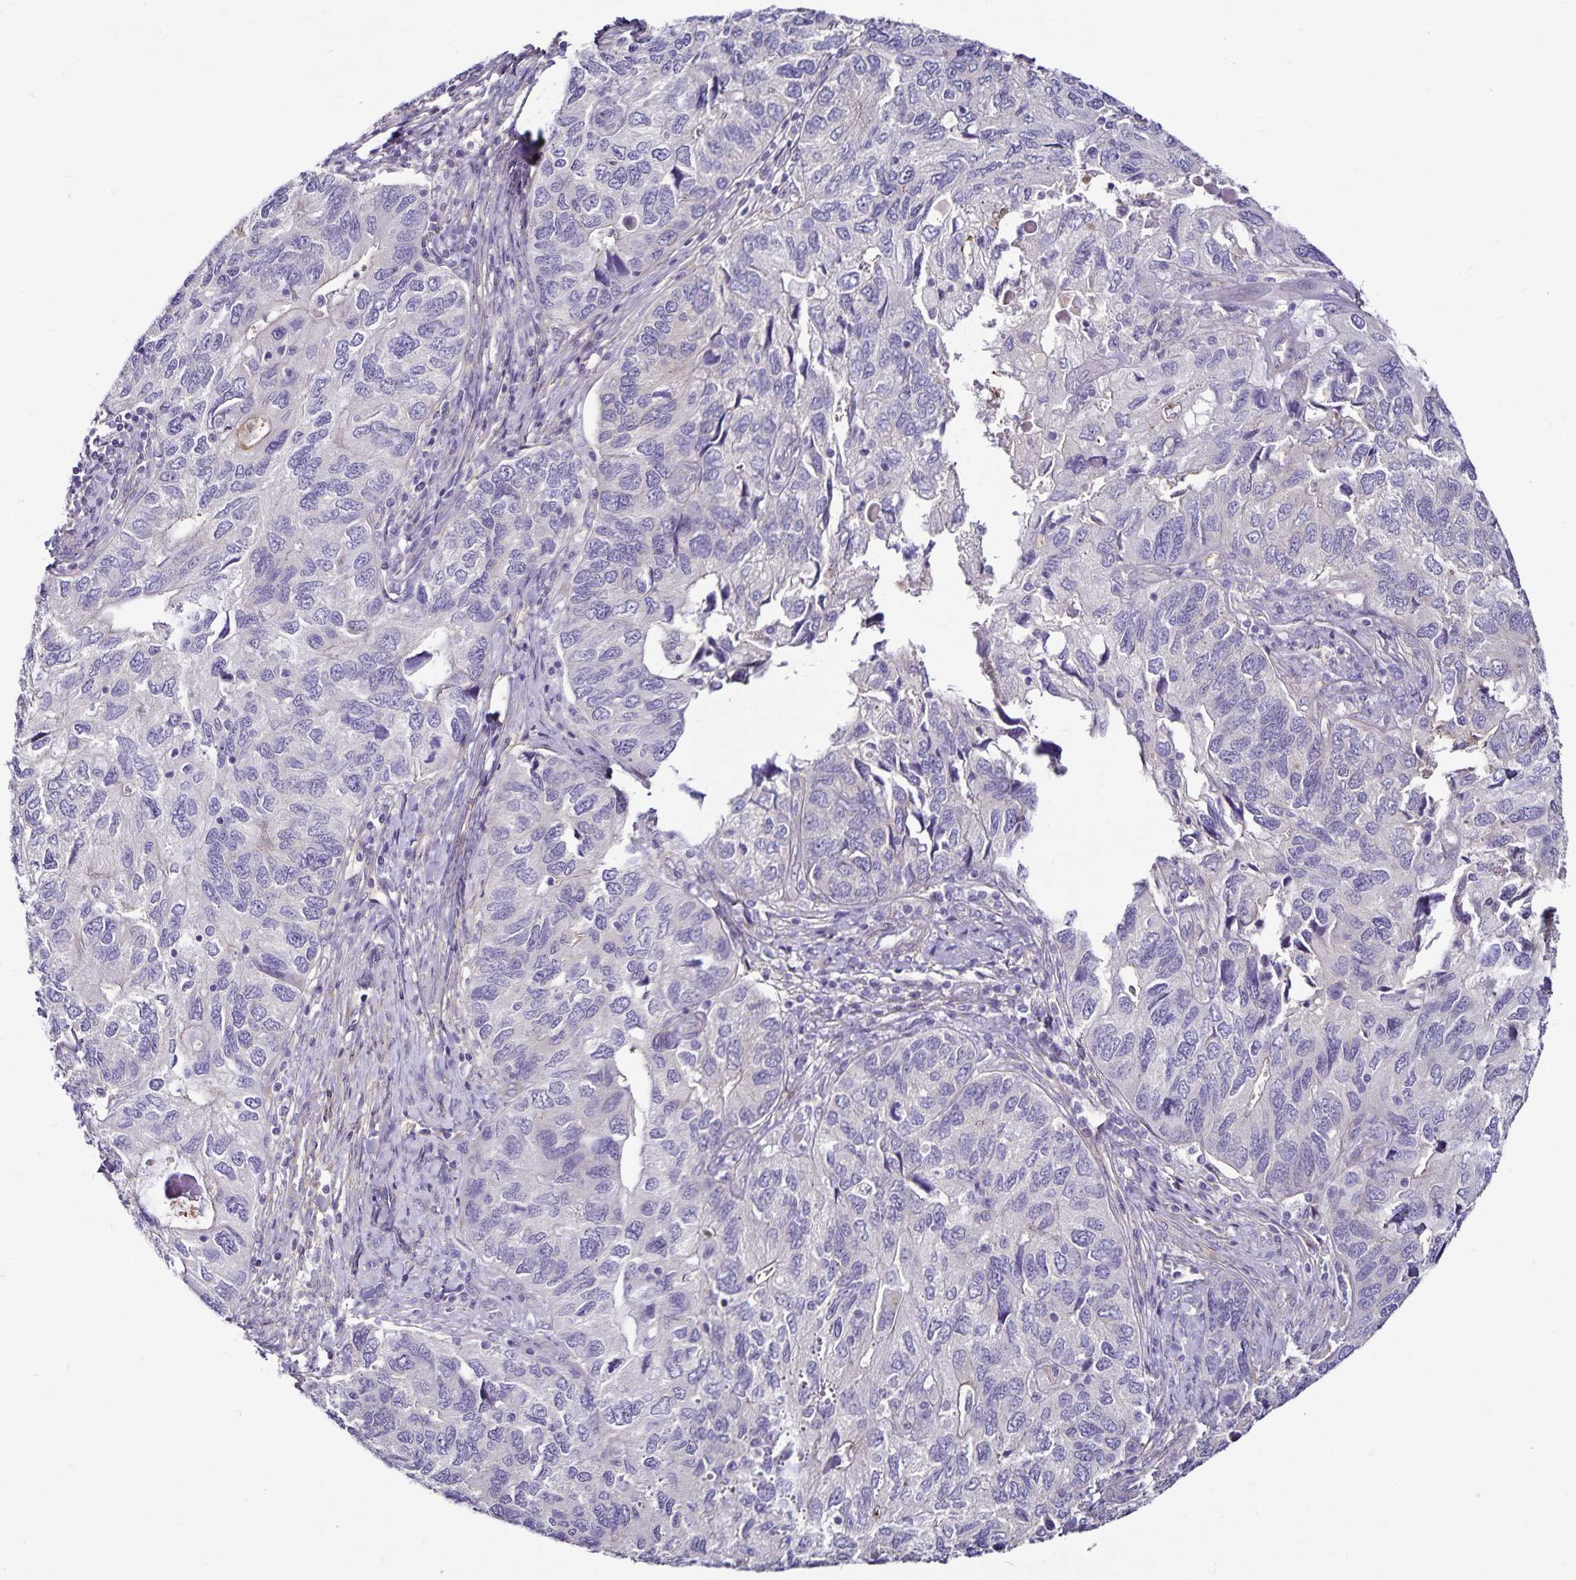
{"staining": {"intensity": "negative", "quantity": "none", "location": "none"}, "tissue": "endometrial cancer", "cell_type": "Tumor cells", "image_type": "cancer", "snomed": [{"axis": "morphology", "description": "Carcinoma, NOS"}, {"axis": "topography", "description": "Uterus"}], "caption": "This image is of endometrial cancer (carcinoma) stained with IHC to label a protein in brown with the nuclei are counter-stained blue. There is no staining in tumor cells.", "gene": "GNG12", "patient": {"sex": "female", "age": 76}}